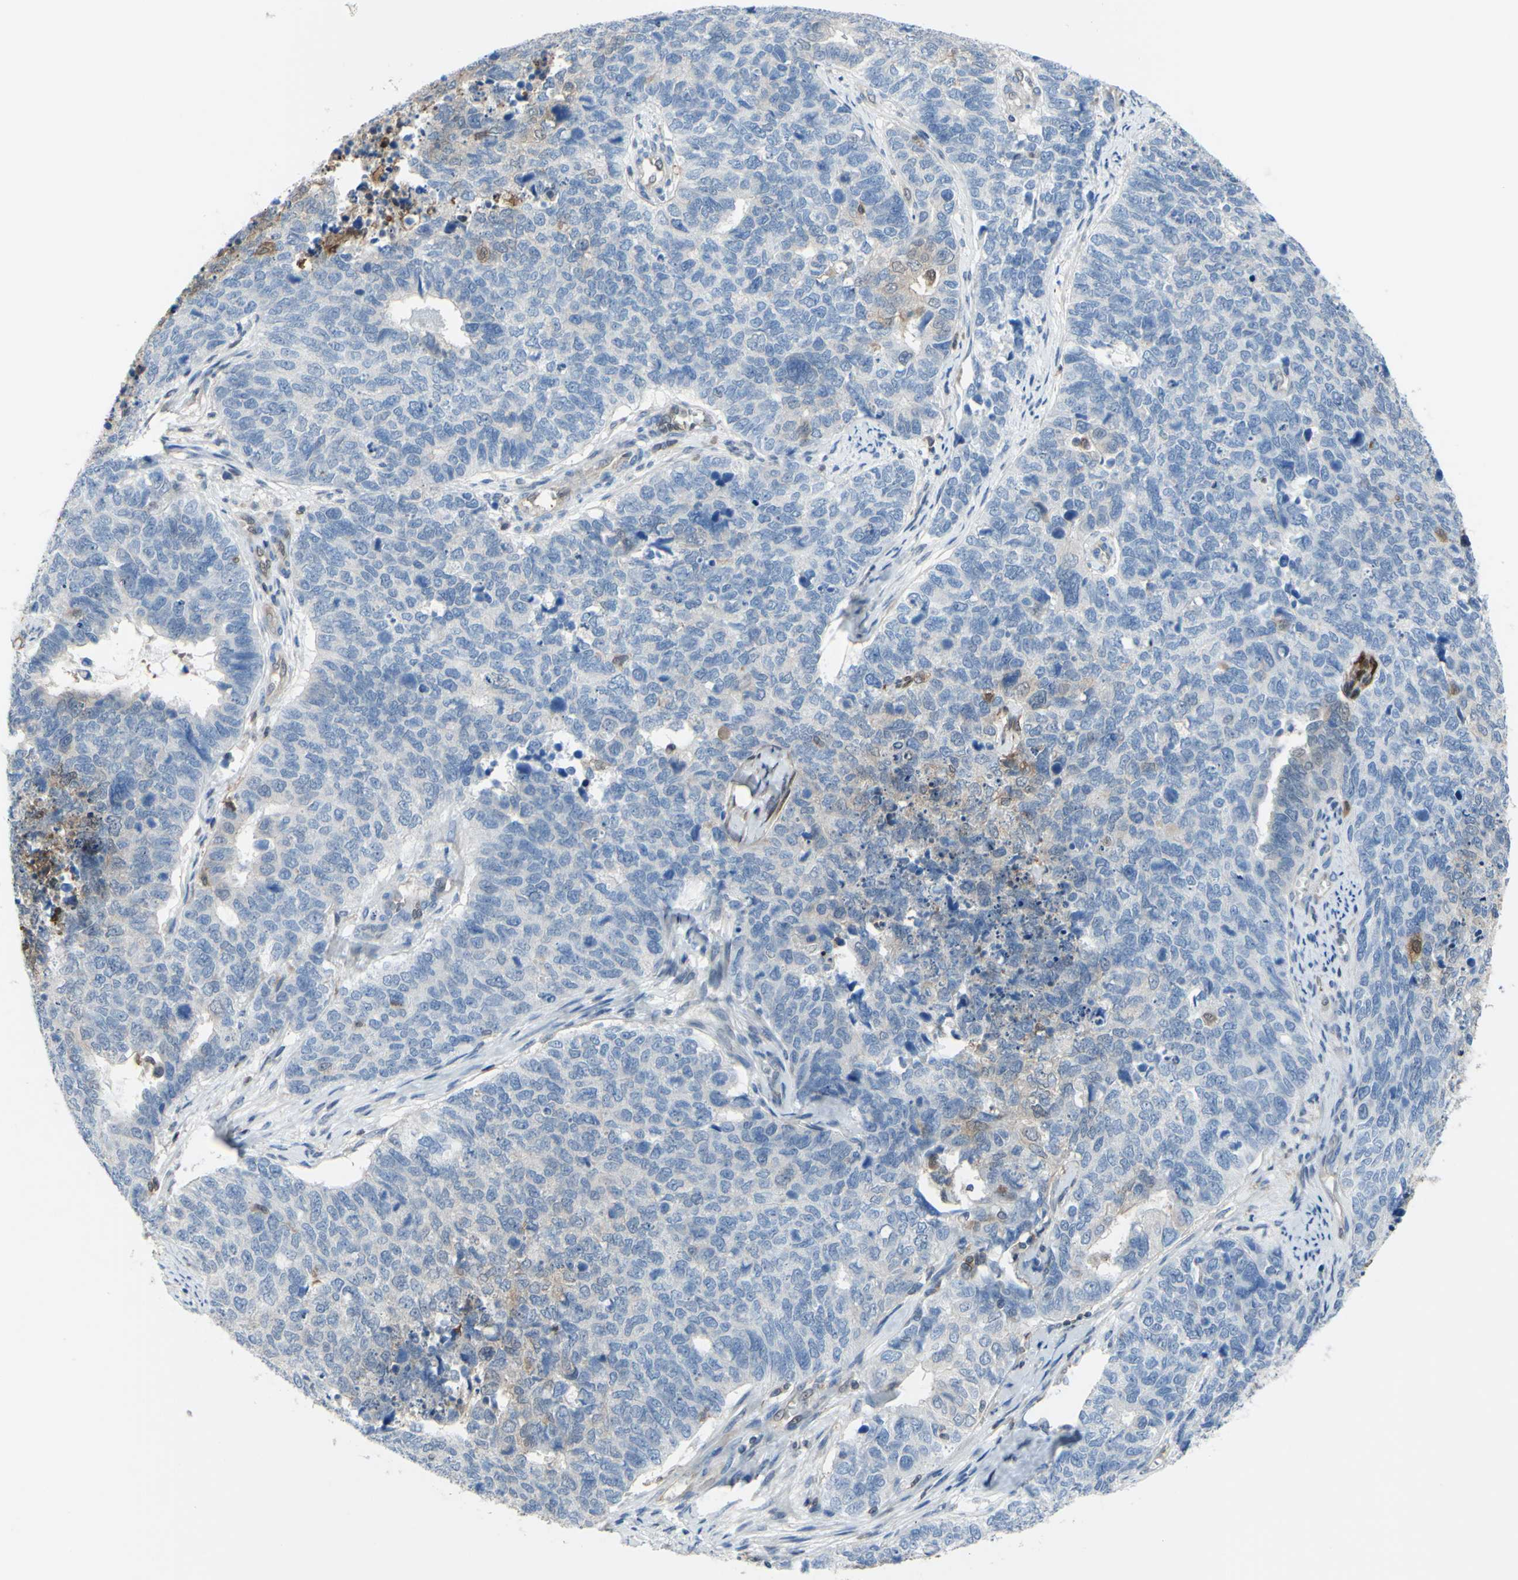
{"staining": {"intensity": "negative", "quantity": "none", "location": "none"}, "tissue": "cervical cancer", "cell_type": "Tumor cells", "image_type": "cancer", "snomed": [{"axis": "morphology", "description": "Squamous cell carcinoma, NOS"}, {"axis": "topography", "description": "Cervix"}], "caption": "Tumor cells are negative for brown protein staining in cervical squamous cell carcinoma. (DAB immunohistochemistry (IHC) with hematoxylin counter stain).", "gene": "UPK3B", "patient": {"sex": "female", "age": 63}}